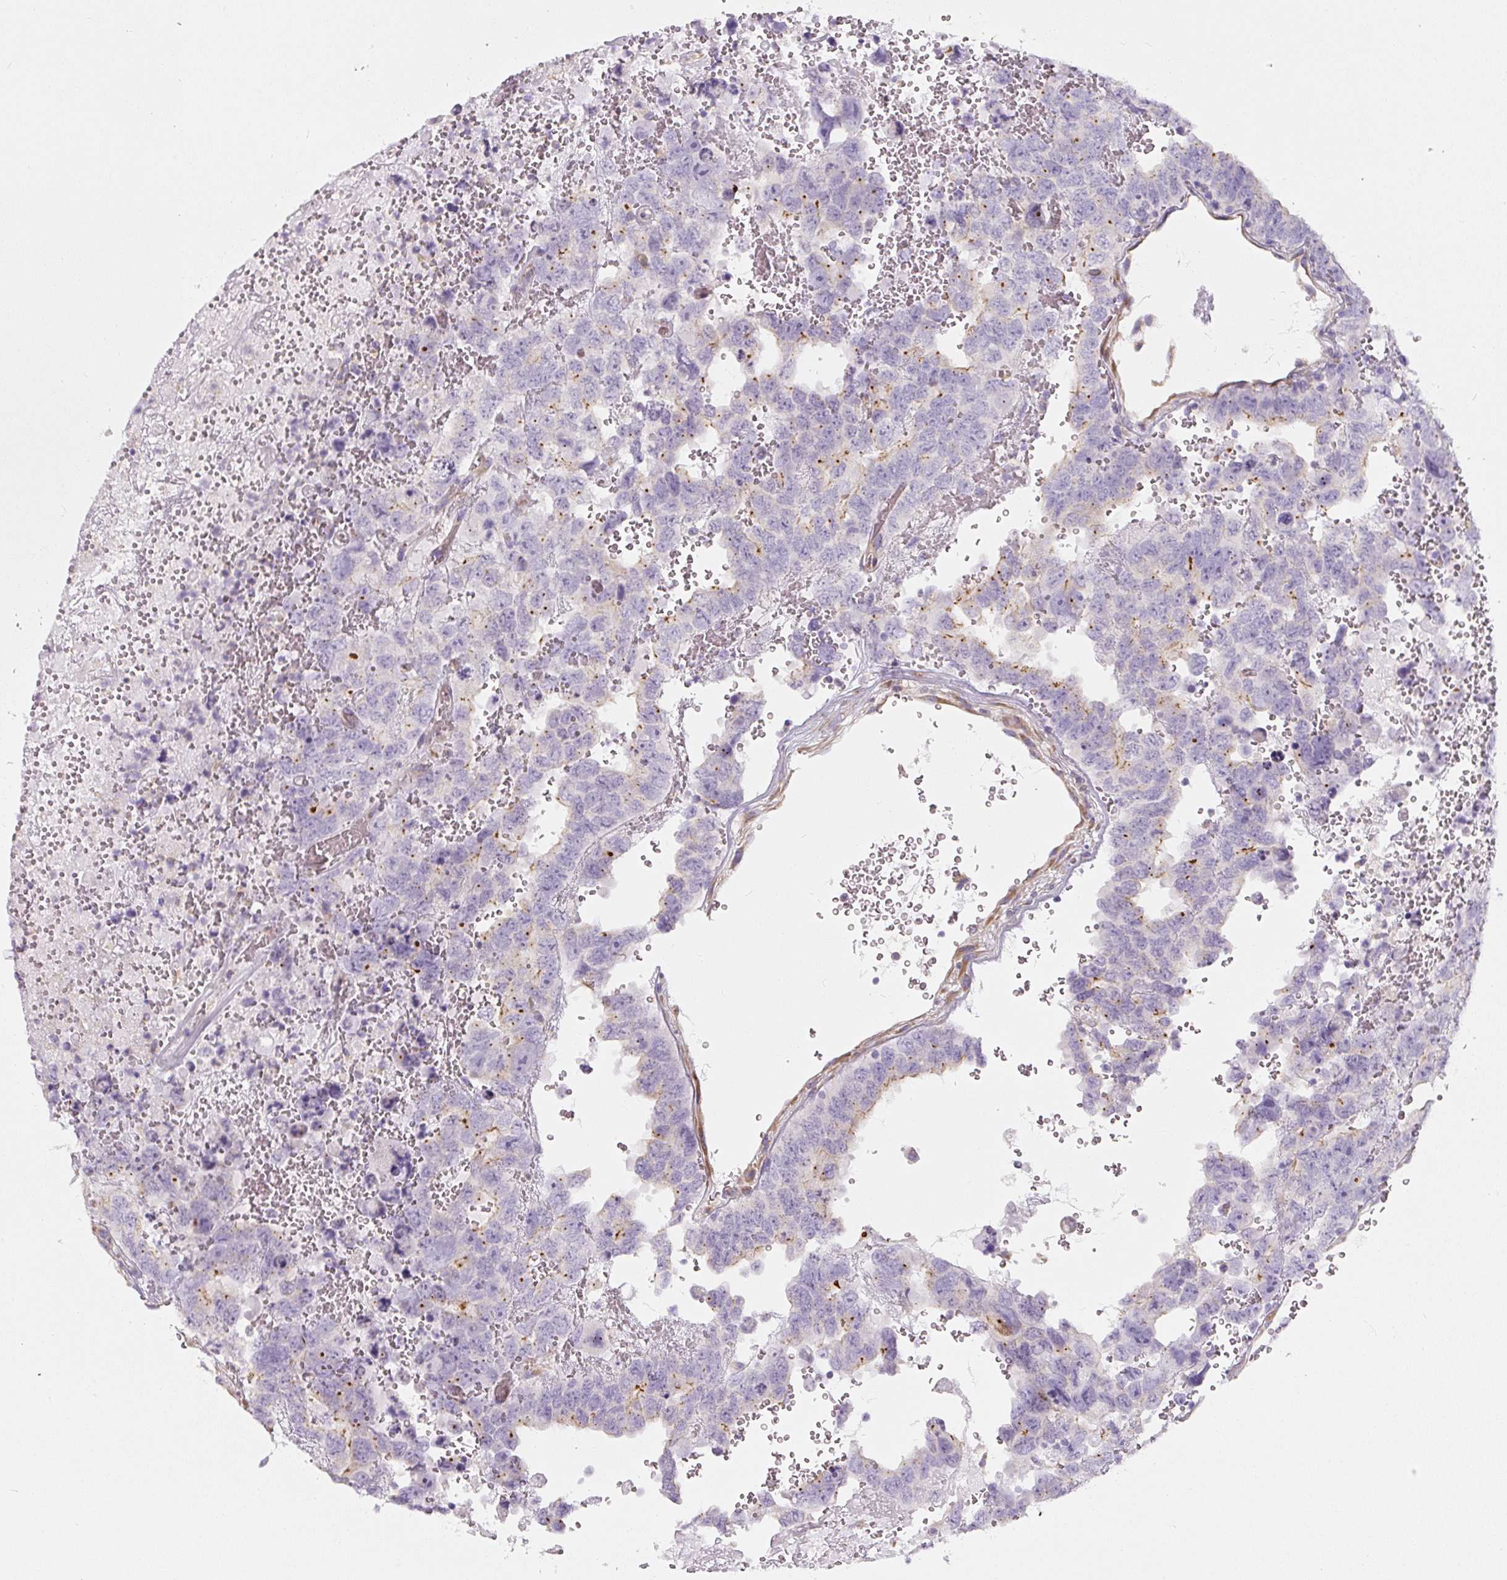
{"staining": {"intensity": "negative", "quantity": "none", "location": "none"}, "tissue": "testis cancer", "cell_type": "Tumor cells", "image_type": "cancer", "snomed": [{"axis": "morphology", "description": "Carcinoma, Embryonal, NOS"}, {"axis": "topography", "description": "Testis"}], "caption": "High power microscopy photomicrograph of an immunohistochemistry (IHC) photomicrograph of embryonal carcinoma (testis), revealing no significant staining in tumor cells.", "gene": "PWWP3B", "patient": {"sex": "male", "age": 45}}